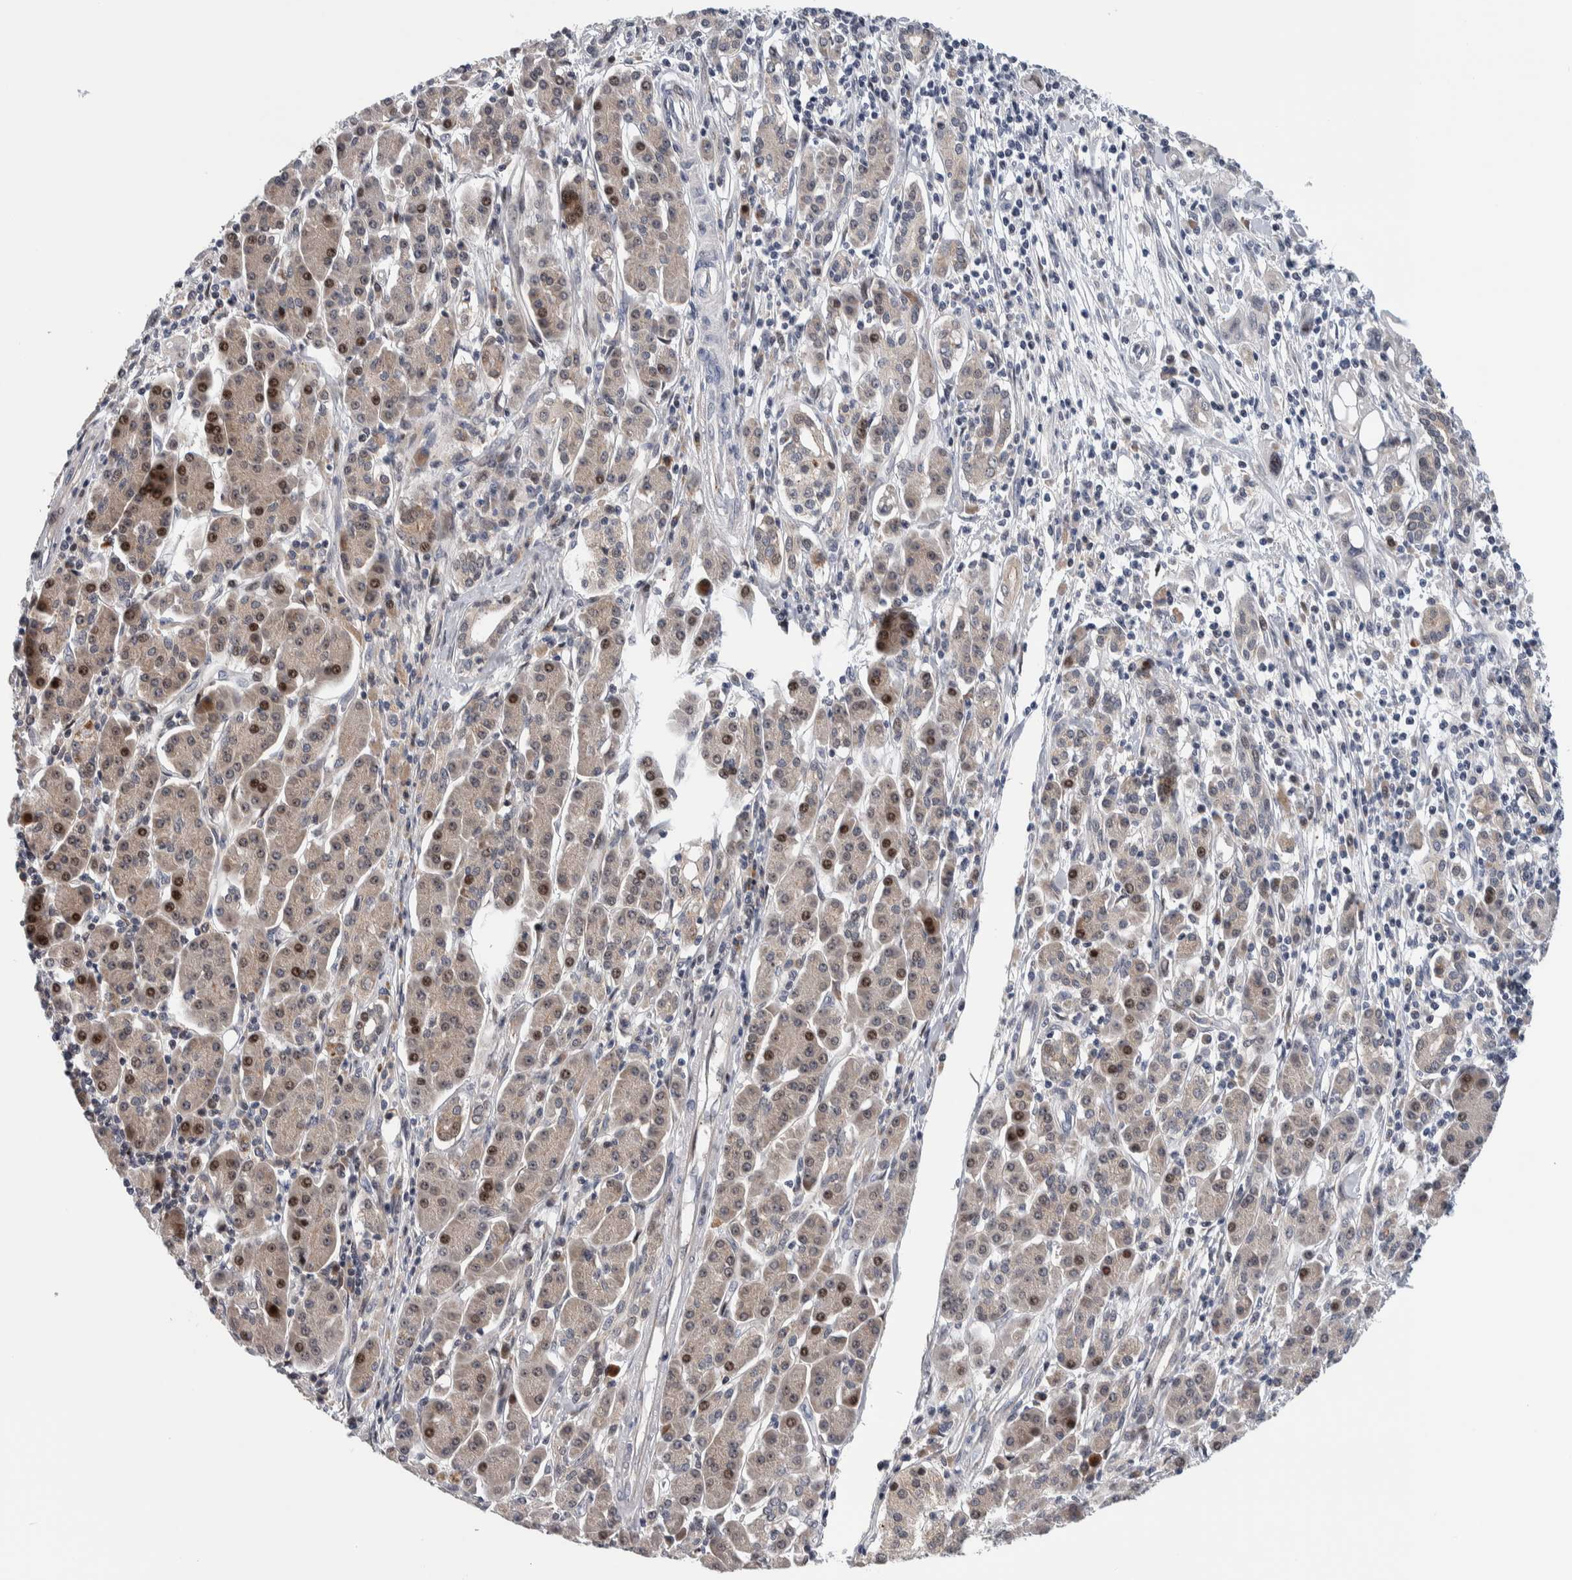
{"staining": {"intensity": "moderate", "quantity": "<25%", "location": "cytoplasmic/membranous,nuclear"}, "tissue": "pancreatic cancer", "cell_type": "Tumor cells", "image_type": "cancer", "snomed": [{"axis": "morphology", "description": "Adenocarcinoma, NOS"}, {"axis": "topography", "description": "Pancreas"}], "caption": "There is low levels of moderate cytoplasmic/membranous and nuclear staining in tumor cells of pancreatic cancer, as demonstrated by immunohistochemical staining (brown color).", "gene": "PRRG4", "patient": {"sex": "female", "age": 57}}